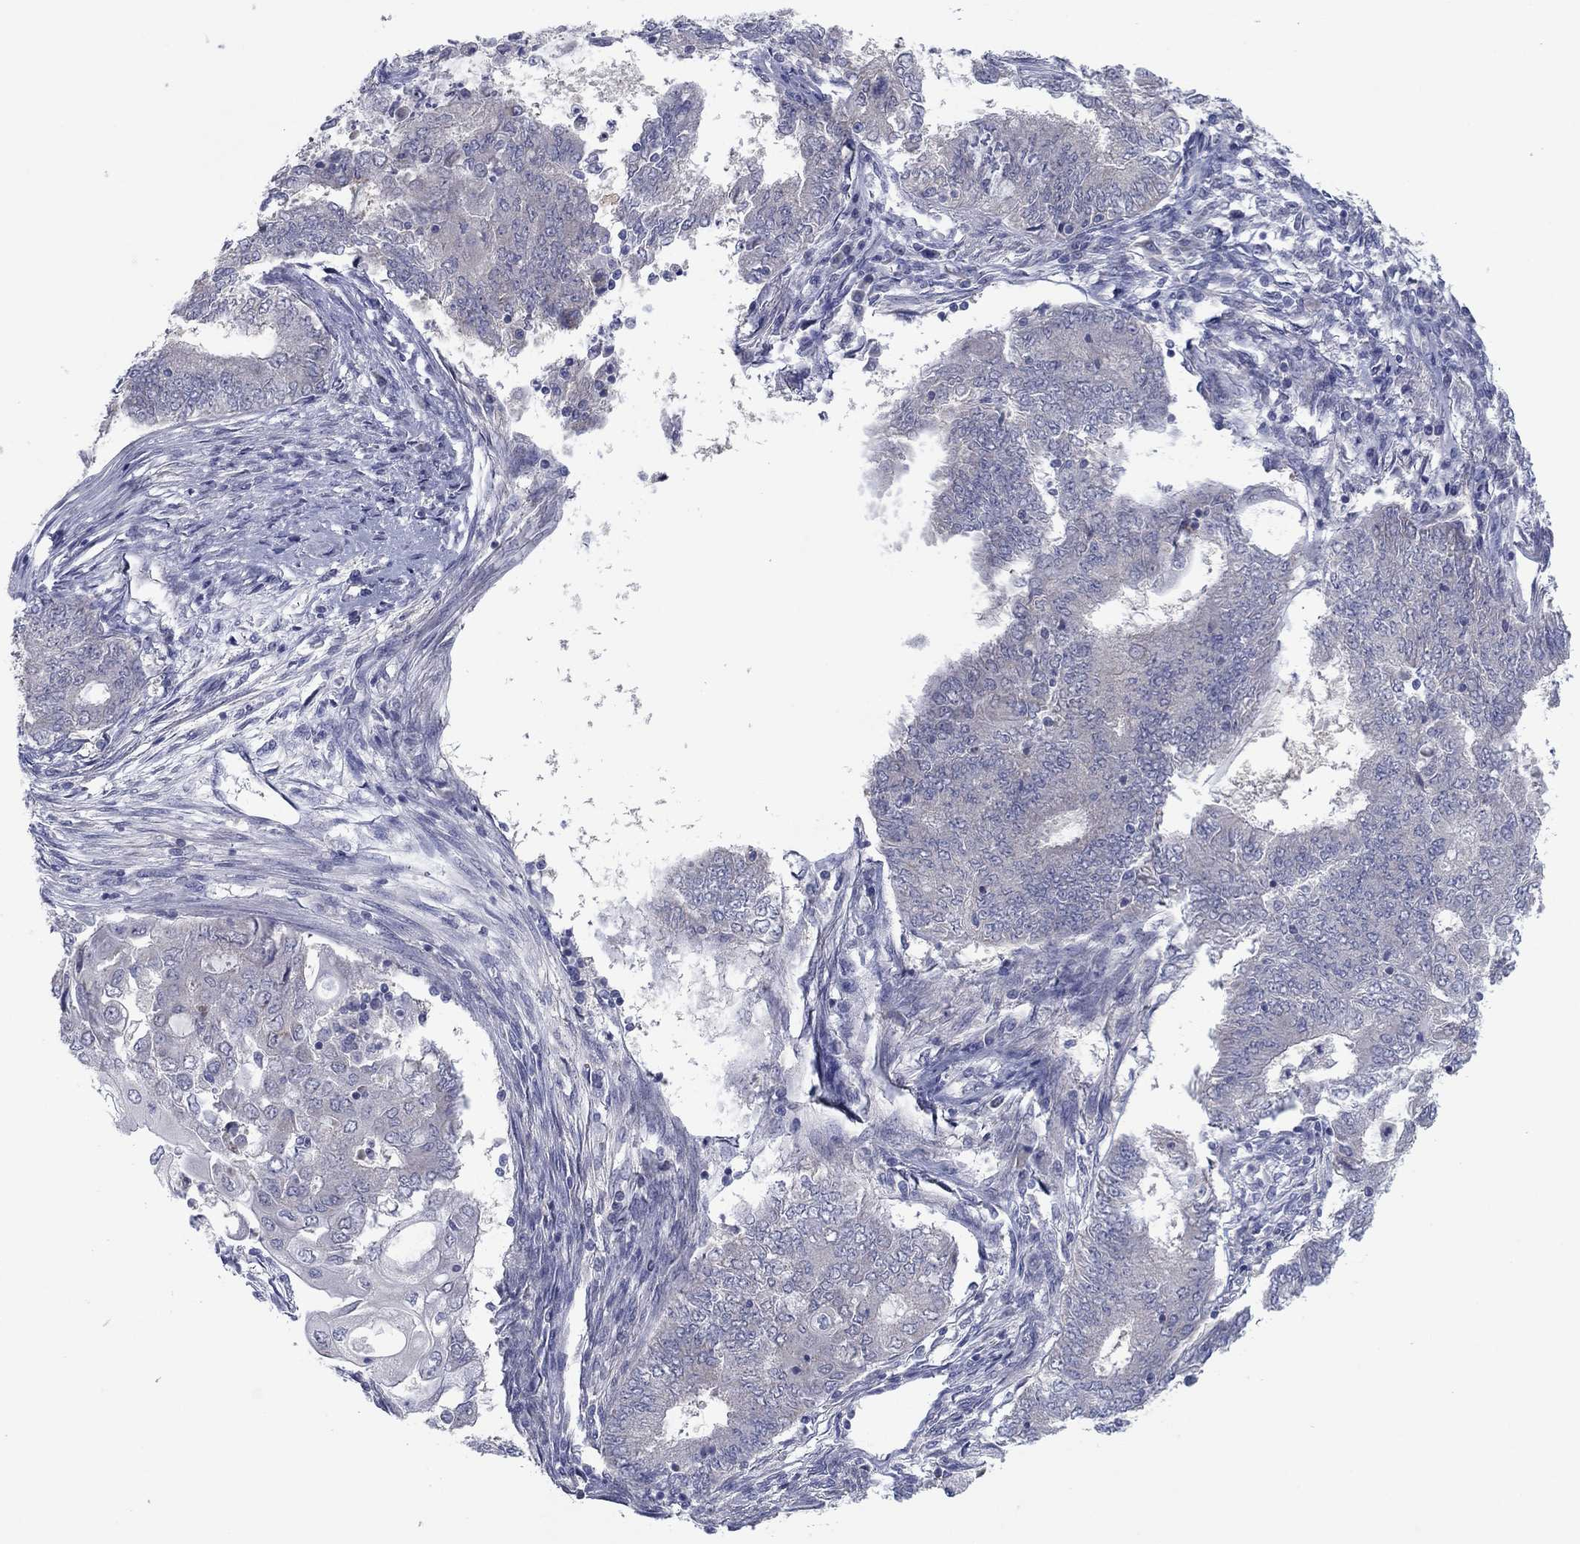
{"staining": {"intensity": "negative", "quantity": "none", "location": "none"}, "tissue": "endometrial cancer", "cell_type": "Tumor cells", "image_type": "cancer", "snomed": [{"axis": "morphology", "description": "Adenocarcinoma, NOS"}, {"axis": "topography", "description": "Endometrium"}], "caption": "The photomicrograph displays no significant staining in tumor cells of endometrial cancer.", "gene": "GRHPR", "patient": {"sex": "female", "age": 62}}